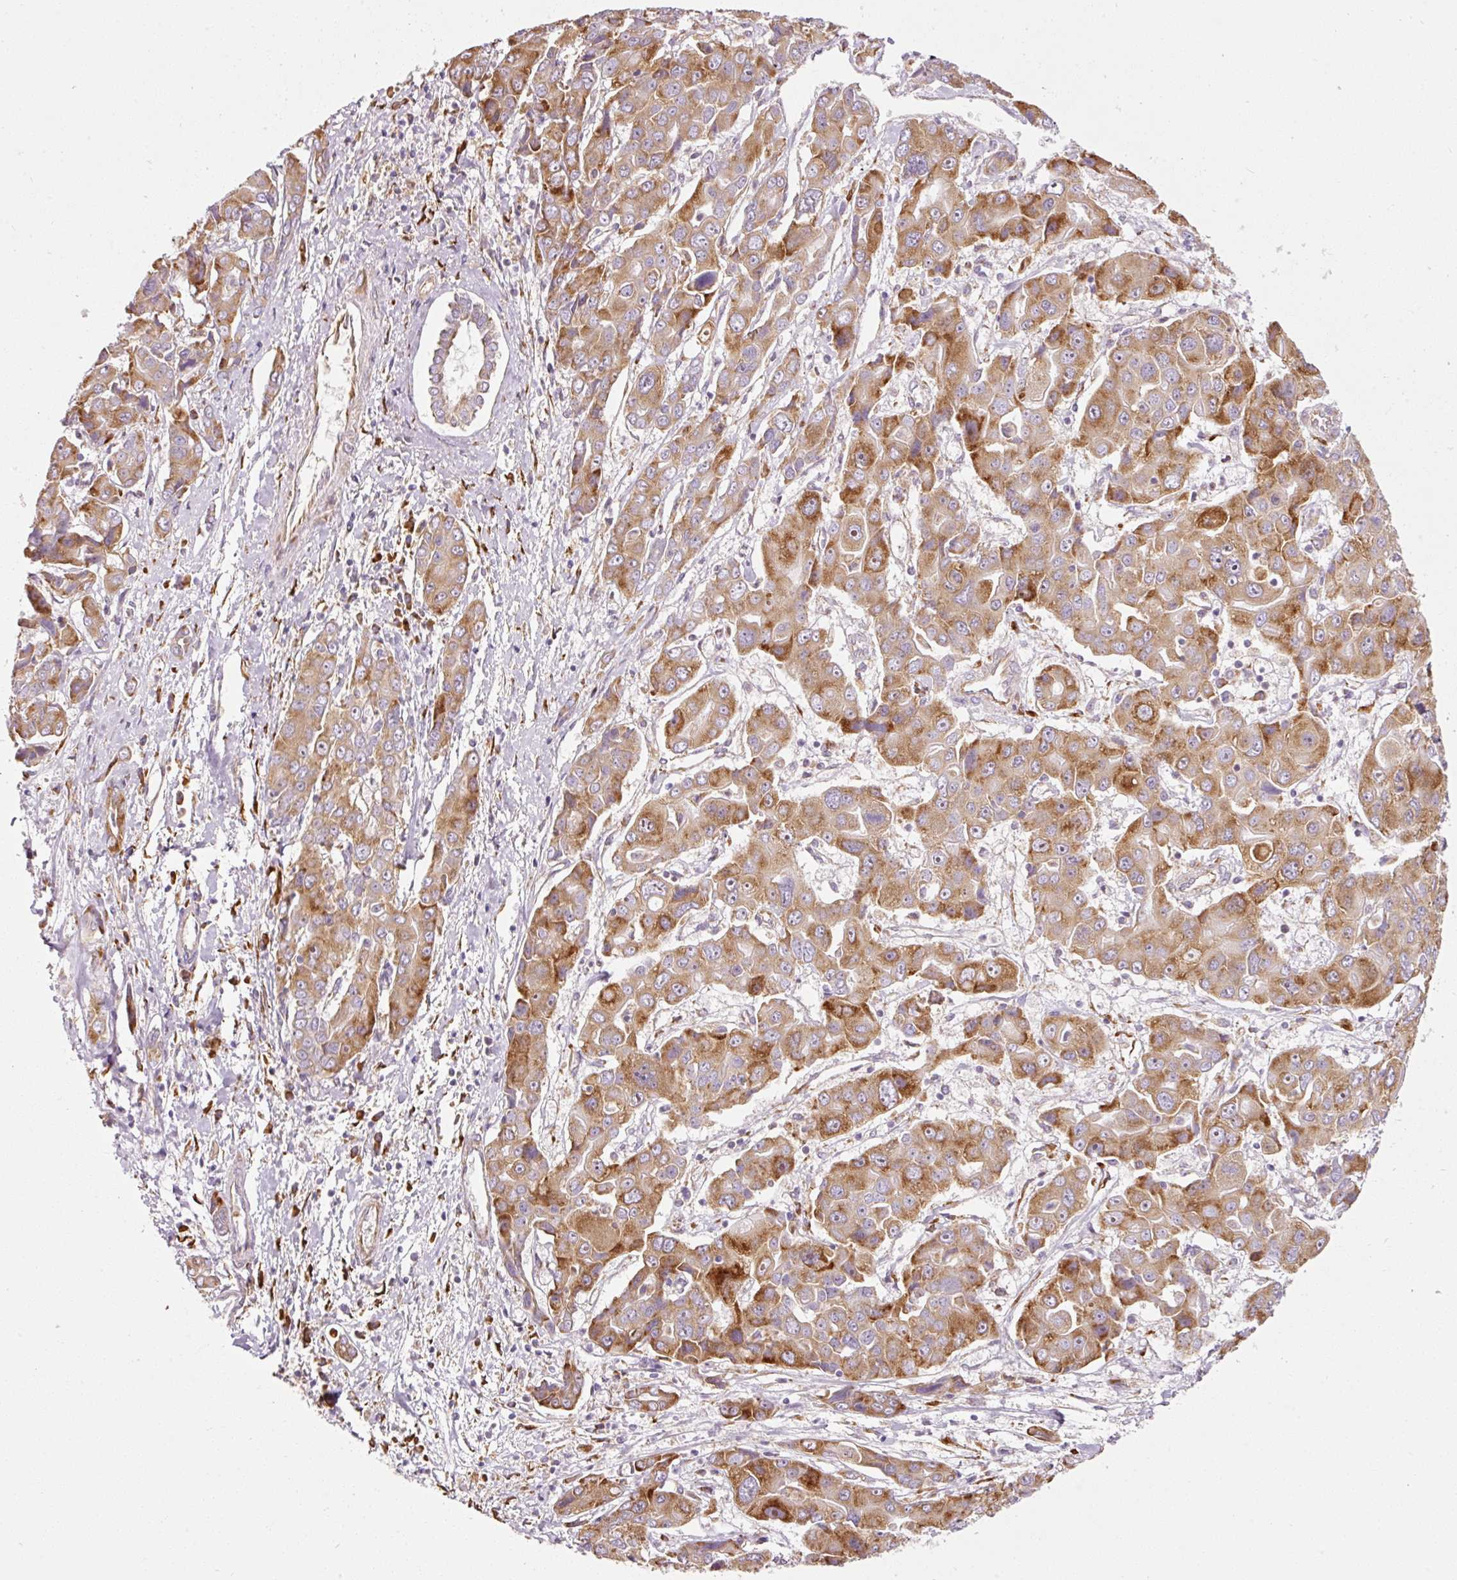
{"staining": {"intensity": "moderate", "quantity": ">75%", "location": "cytoplasmic/membranous"}, "tissue": "liver cancer", "cell_type": "Tumor cells", "image_type": "cancer", "snomed": [{"axis": "morphology", "description": "Cholangiocarcinoma"}, {"axis": "topography", "description": "Liver"}], "caption": "The immunohistochemical stain highlights moderate cytoplasmic/membranous expression in tumor cells of liver cancer tissue.", "gene": "RPL10A", "patient": {"sex": "male", "age": 67}}